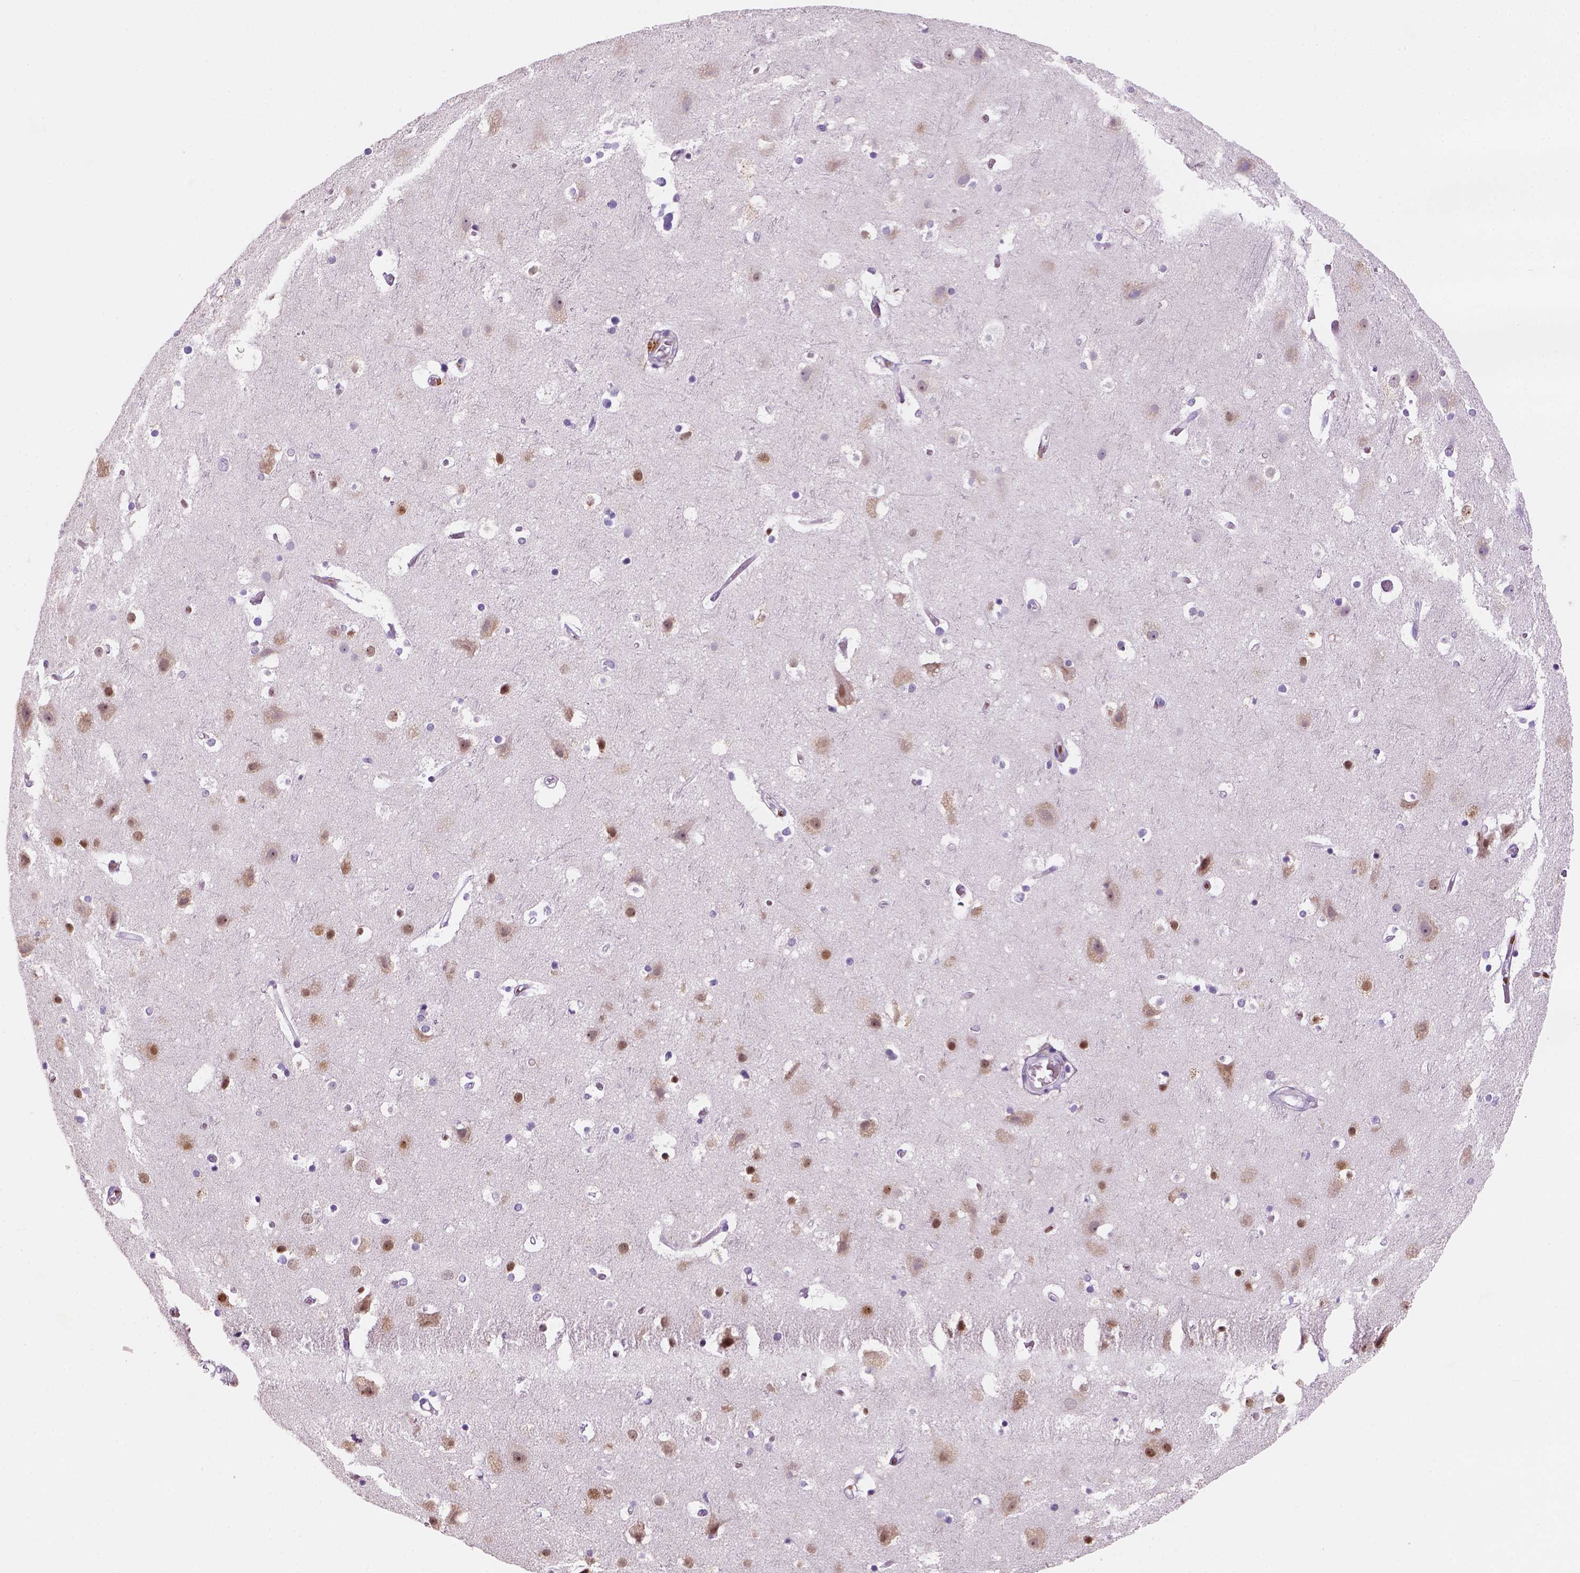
{"staining": {"intensity": "negative", "quantity": "none", "location": "none"}, "tissue": "cerebral cortex", "cell_type": "Endothelial cells", "image_type": "normal", "snomed": [{"axis": "morphology", "description": "Normal tissue, NOS"}, {"axis": "topography", "description": "Cerebral cortex"}], "caption": "DAB immunohistochemical staining of unremarkable cerebral cortex reveals no significant expression in endothelial cells. Nuclei are stained in blue.", "gene": "ZMAT4", "patient": {"sex": "female", "age": 52}}